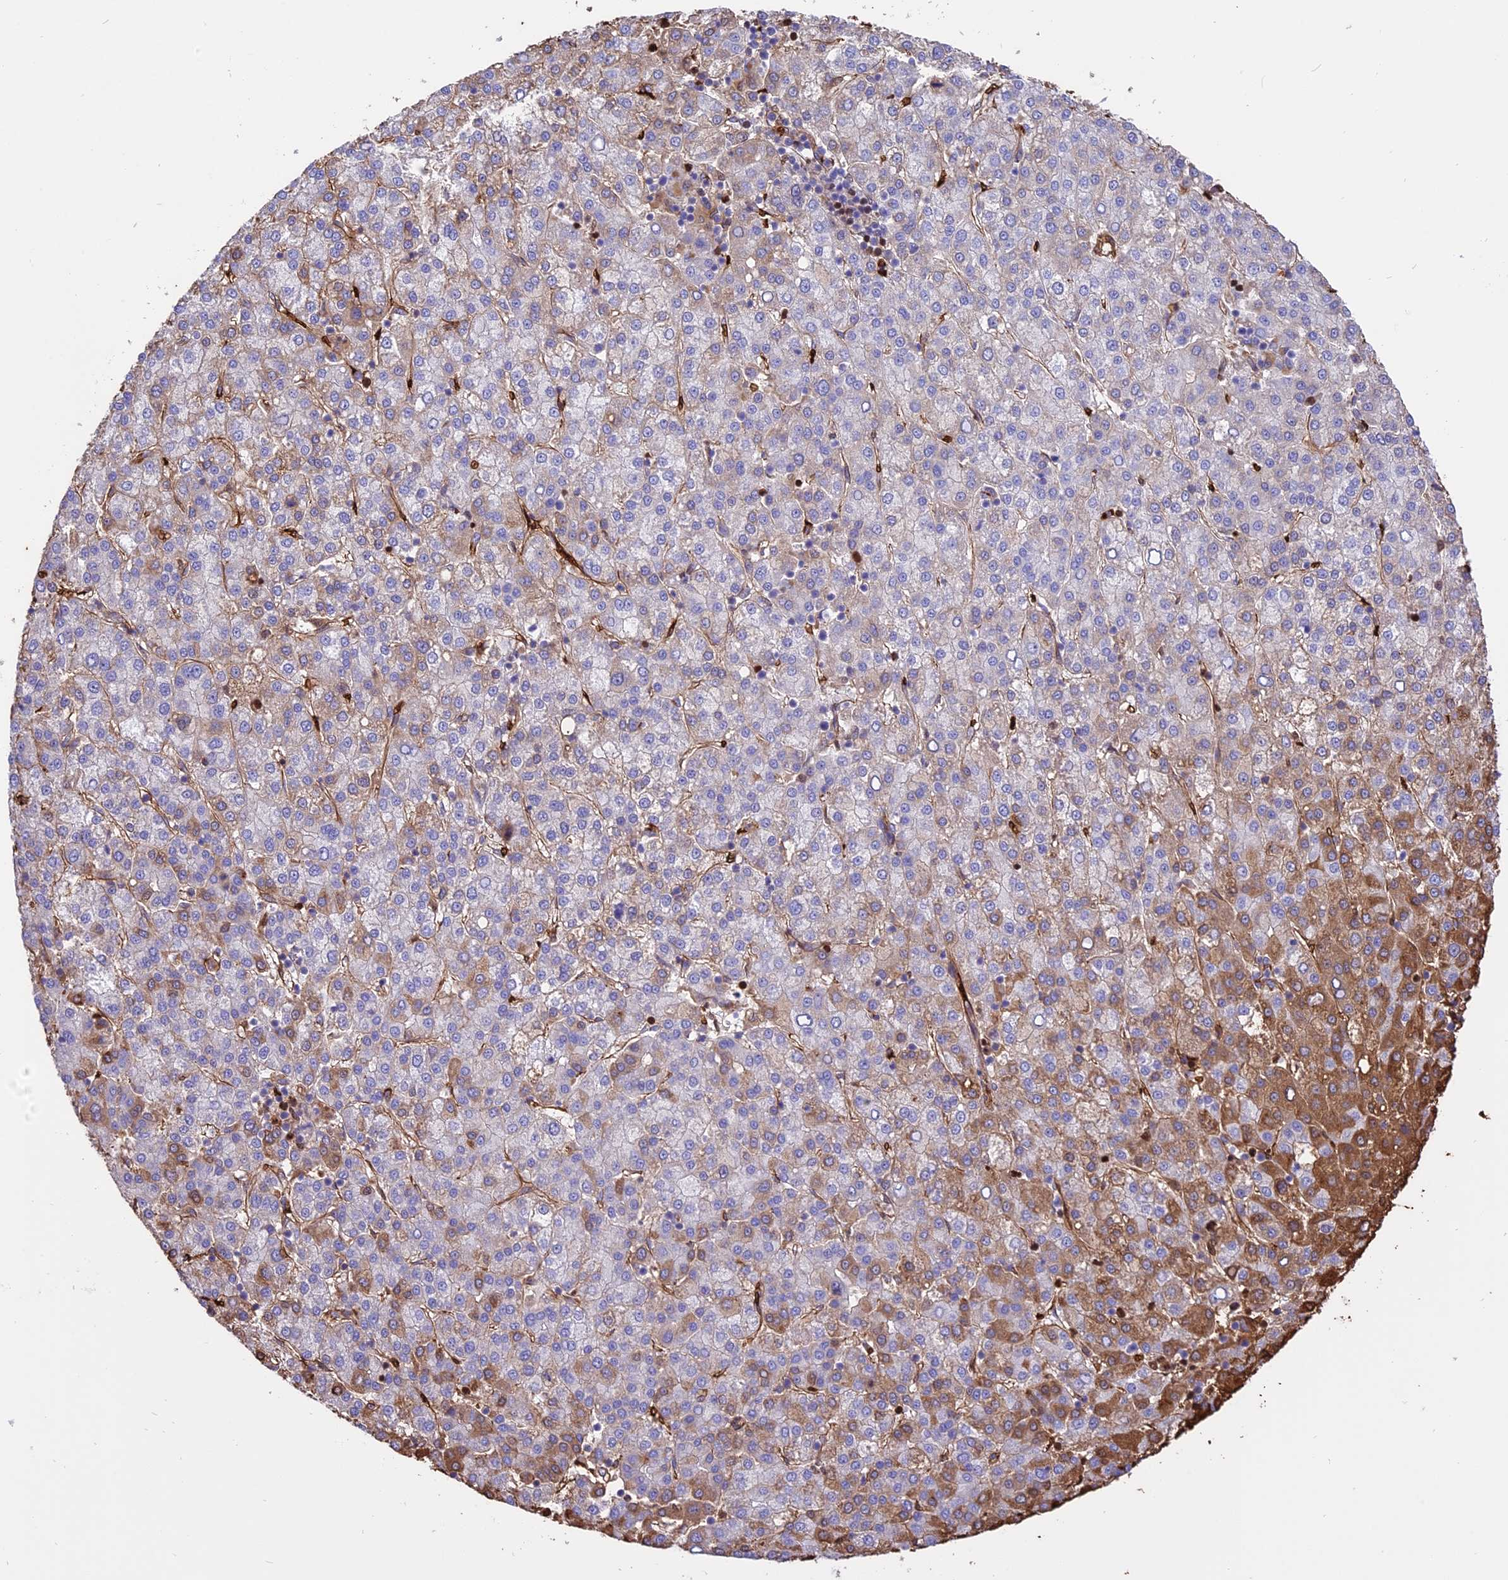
{"staining": {"intensity": "moderate", "quantity": "<25%", "location": "cytoplasmic/membranous"}, "tissue": "liver cancer", "cell_type": "Tumor cells", "image_type": "cancer", "snomed": [{"axis": "morphology", "description": "Carcinoma, Hepatocellular, NOS"}, {"axis": "topography", "description": "Liver"}], "caption": "Immunohistochemistry micrograph of hepatocellular carcinoma (liver) stained for a protein (brown), which exhibits low levels of moderate cytoplasmic/membranous expression in approximately <25% of tumor cells.", "gene": "TTC4", "patient": {"sex": "female", "age": 58}}